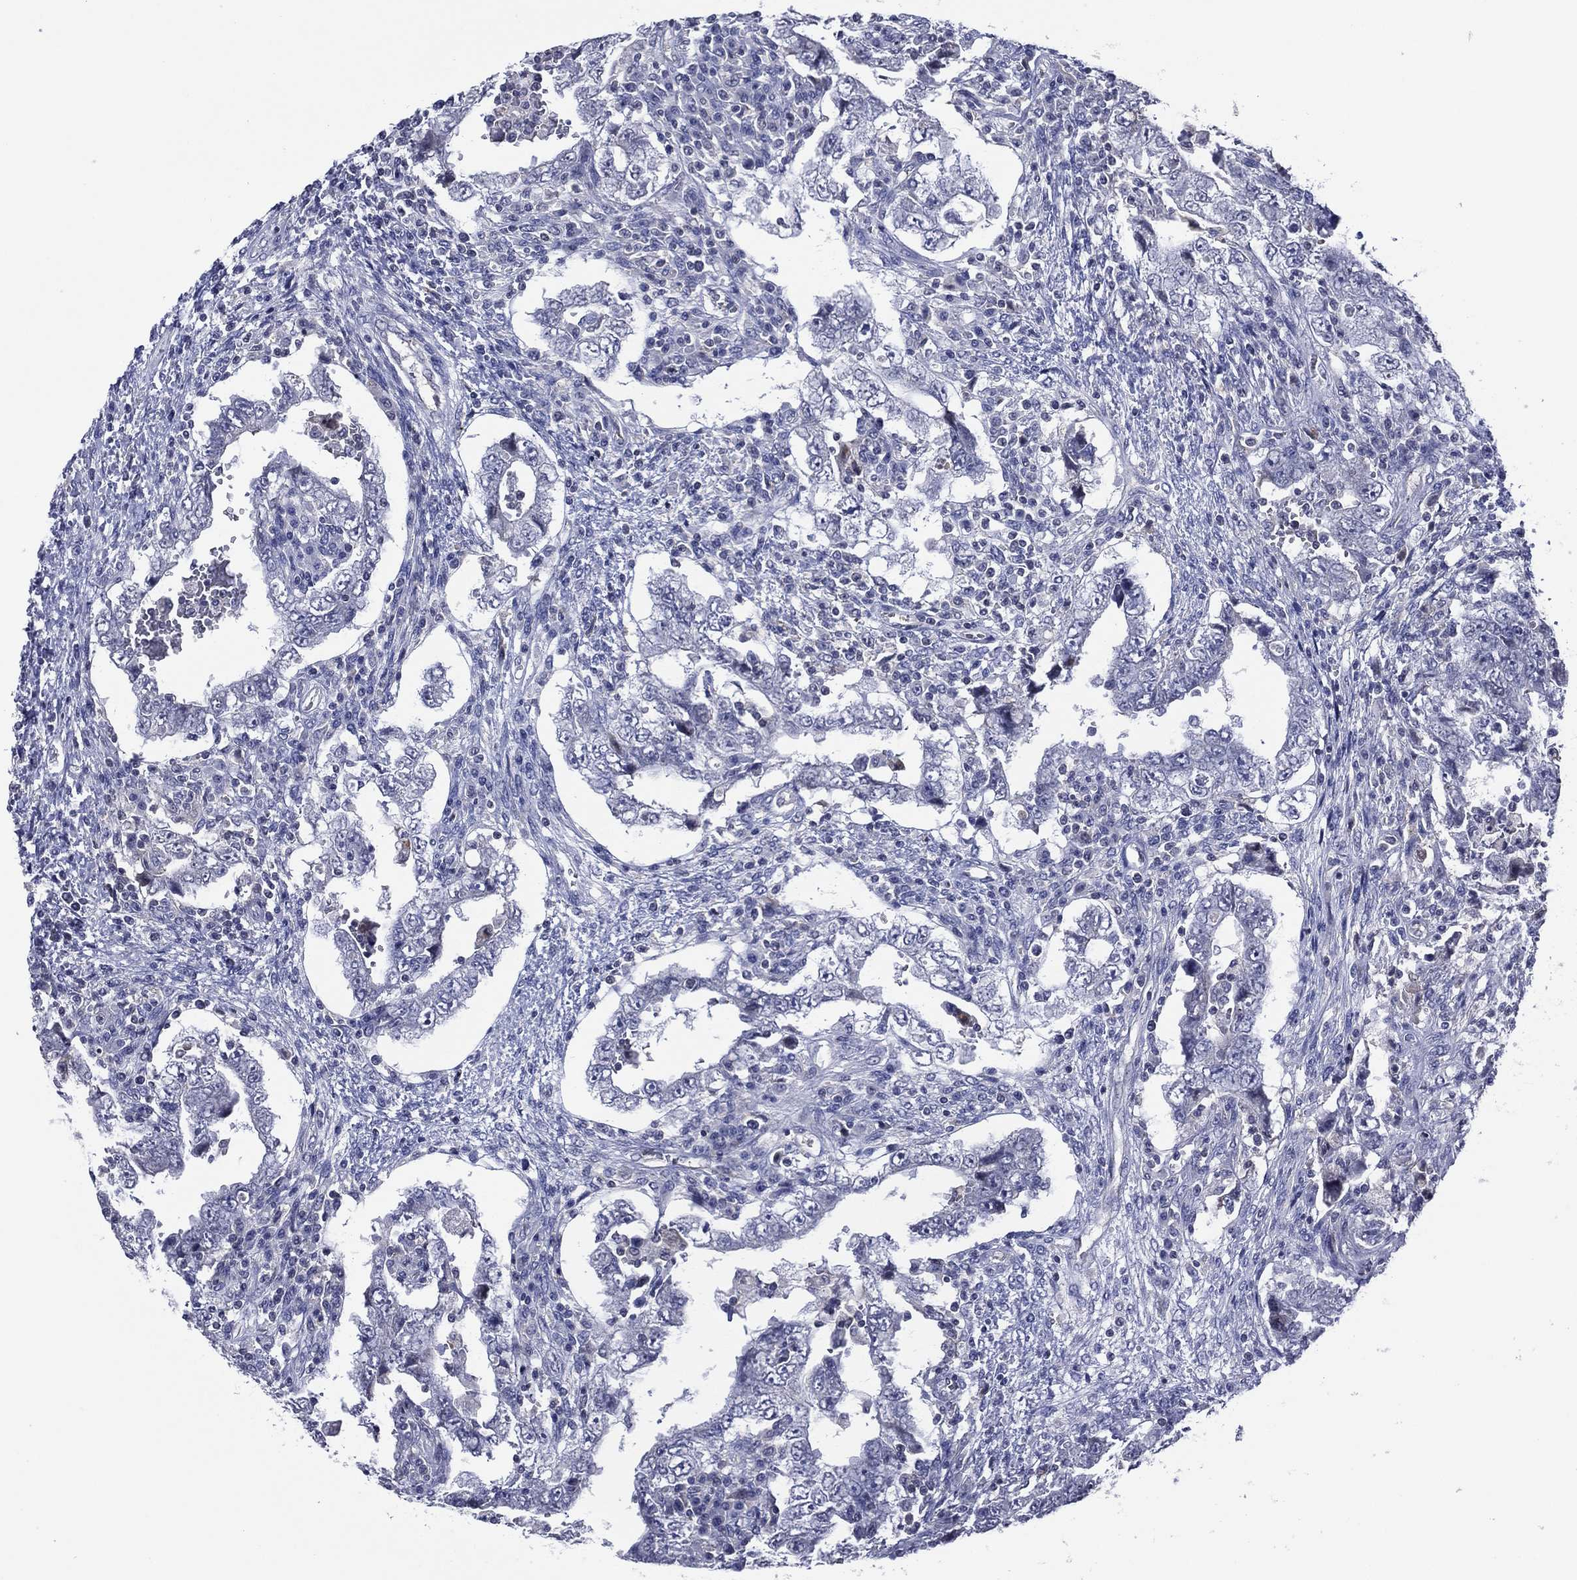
{"staining": {"intensity": "negative", "quantity": "none", "location": "none"}, "tissue": "testis cancer", "cell_type": "Tumor cells", "image_type": "cancer", "snomed": [{"axis": "morphology", "description": "Carcinoma, Embryonal, NOS"}, {"axis": "topography", "description": "Testis"}], "caption": "Immunohistochemistry histopathology image of testis embryonal carcinoma stained for a protein (brown), which shows no positivity in tumor cells.", "gene": "TRIM31", "patient": {"sex": "male", "age": 26}}